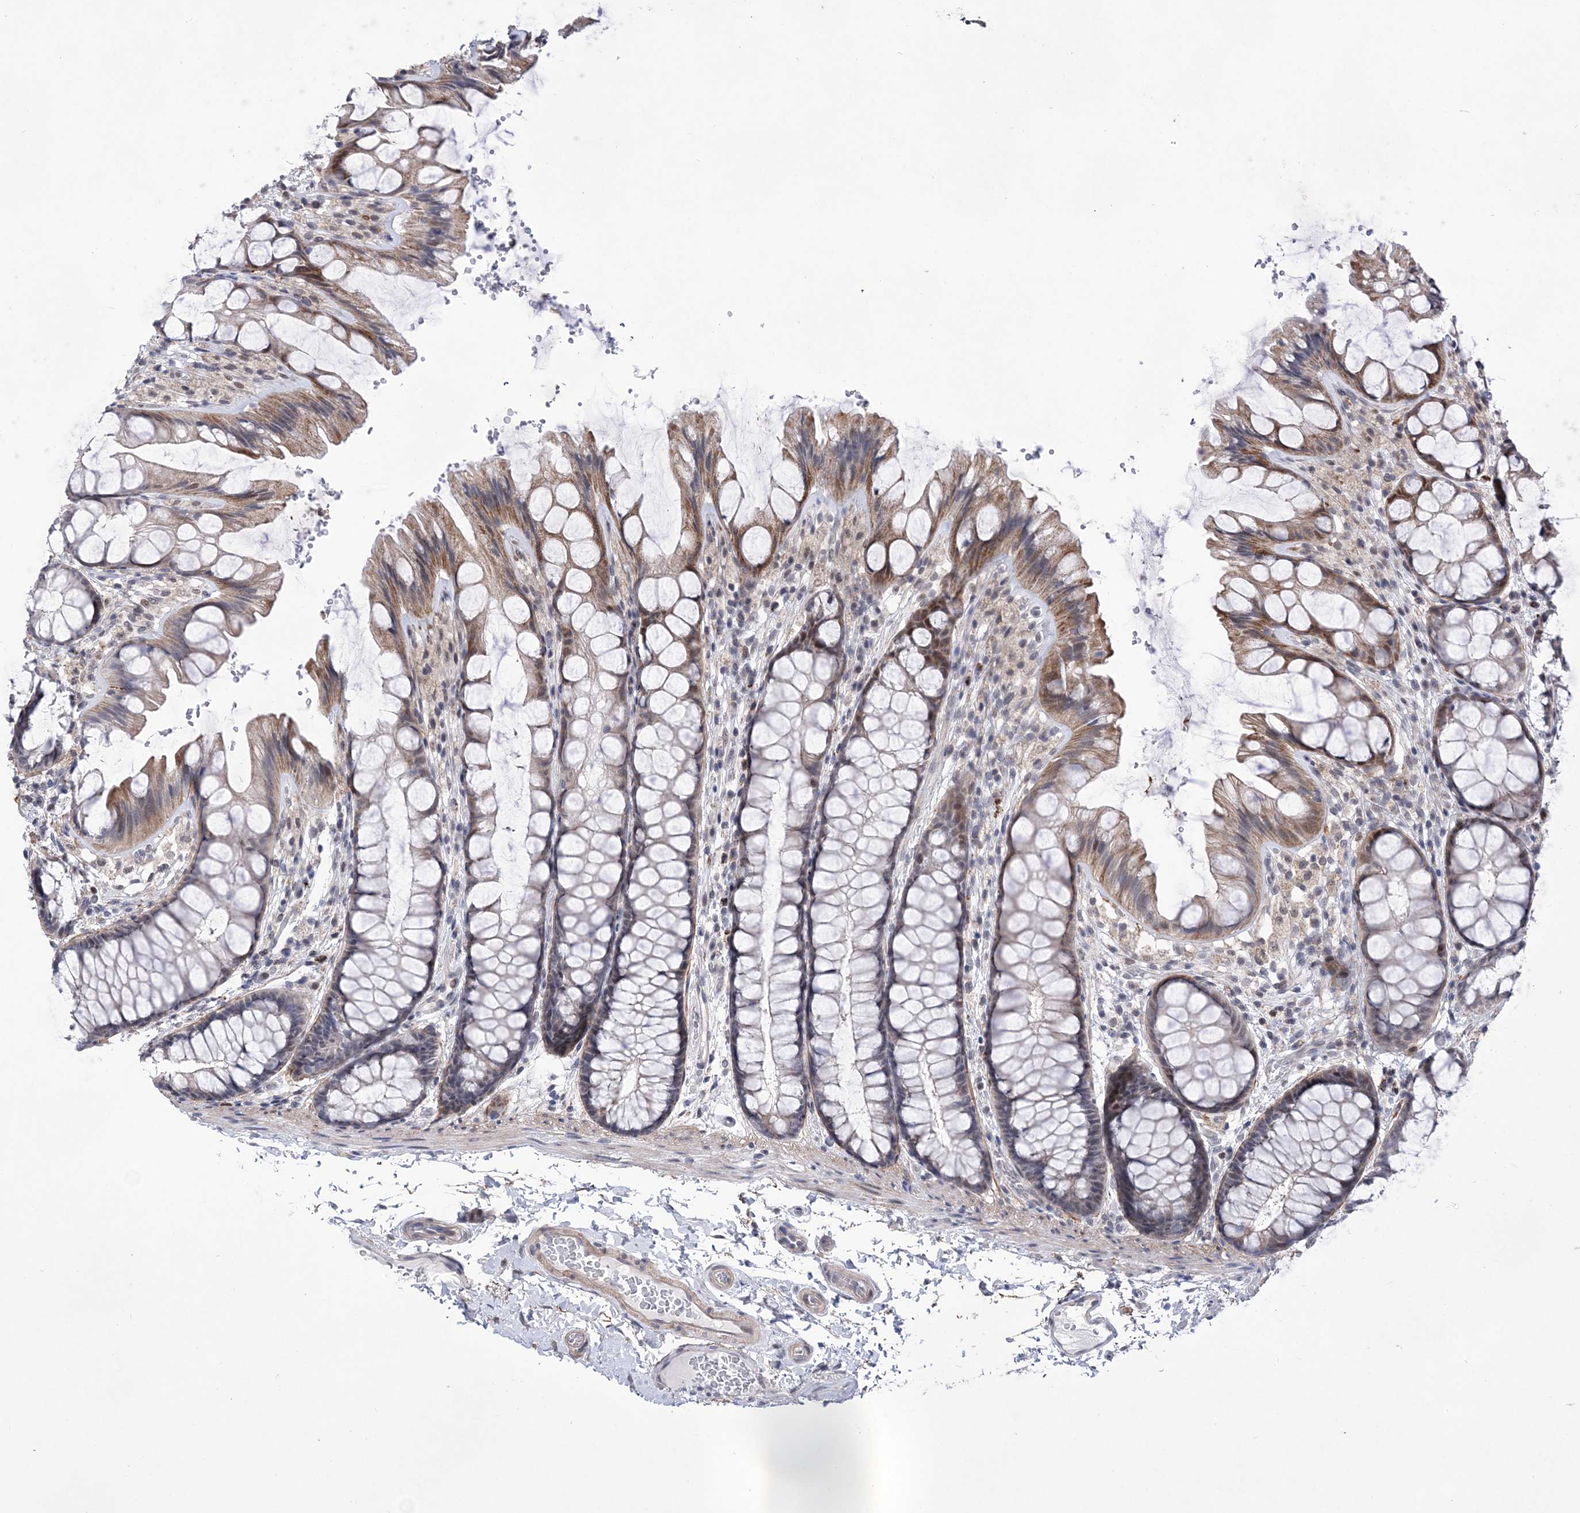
{"staining": {"intensity": "weak", "quantity": ">75%", "location": "cytoplasmic/membranous"}, "tissue": "colon", "cell_type": "Endothelial cells", "image_type": "normal", "snomed": [{"axis": "morphology", "description": "Normal tissue, NOS"}, {"axis": "topography", "description": "Colon"}], "caption": "IHC micrograph of benign human colon stained for a protein (brown), which exhibits low levels of weak cytoplasmic/membranous positivity in about >75% of endothelial cells.", "gene": "BOD1L1", "patient": {"sex": "male", "age": 47}}